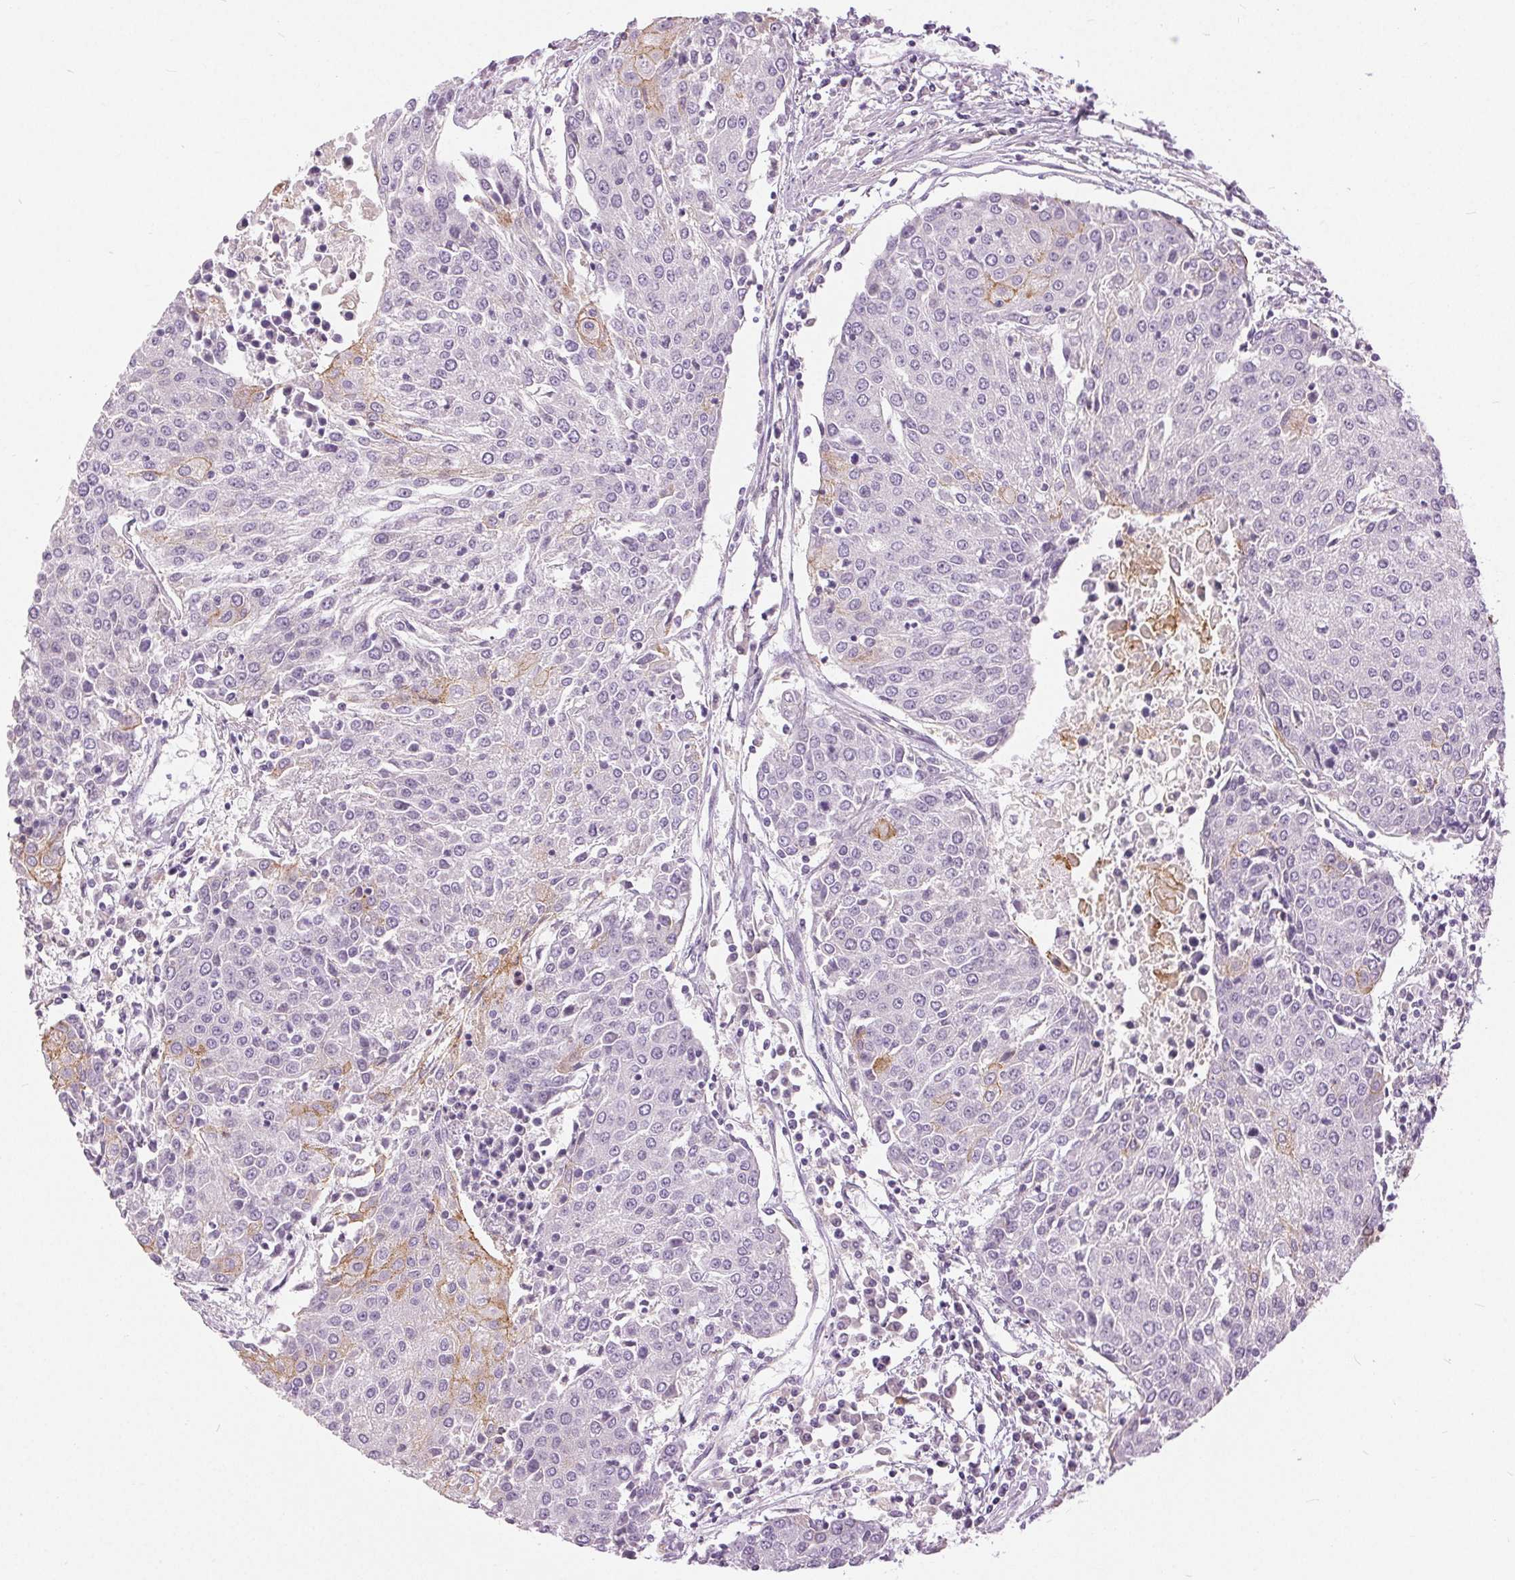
{"staining": {"intensity": "moderate", "quantity": "<25%", "location": "cytoplasmic/membranous"}, "tissue": "urothelial cancer", "cell_type": "Tumor cells", "image_type": "cancer", "snomed": [{"axis": "morphology", "description": "Urothelial carcinoma, High grade"}, {"axis": "topography", "description": "Urinary bladder"}], "caption": "Protein positivity by IHC shows moderate cytoplasmic/membranous expression in approximately <25% of tumor cells in high-grade urothelial carcinoma. Nuclei are stained in blue.", "gene": "DSG3", "patient": {"sex": "female", "age": 85}}